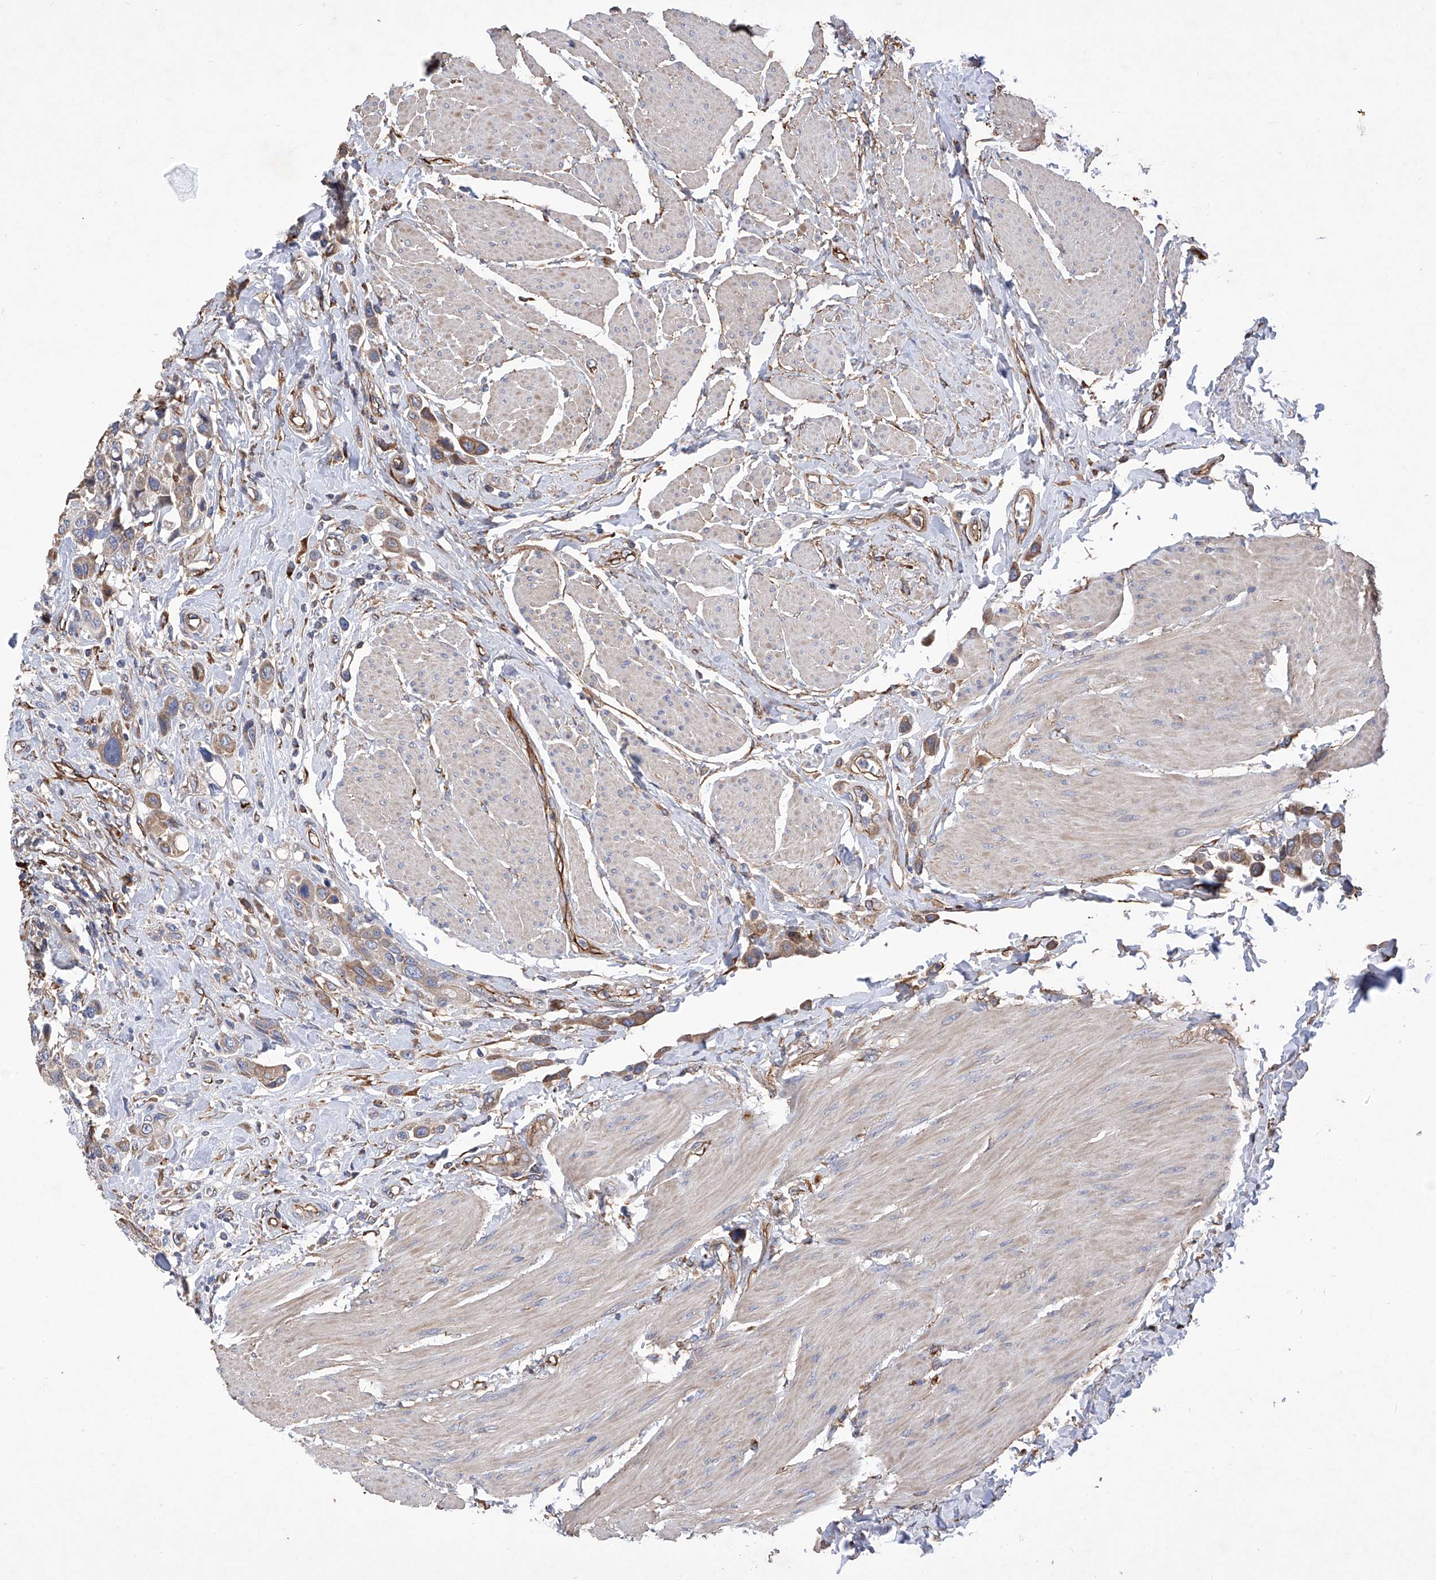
{"staining": {"intensity": "moderate", "quantity": "25%-75%", "location": "cytoplasmic/membranous"}, "tissue": "urothelial cancer", "cell_type": "Tumor cells", "image_type": "cancer", "snomed": [{"axis": "morphology", "description": "Urothelial carcinoma, High grade"}, {"axis": "topography", "description": "Urinary bladder"}], "caption": "Immunohistochemistry (IHC) histopathology image of human urothelial cancer stained for a protein (brown), which displays medium levels of moderate cytoplasmic/membranous positivity in approximately 25%-75% of tumor cells.", "gene": "INPP5B", "patient": {"sex": "male", "age": 50}}